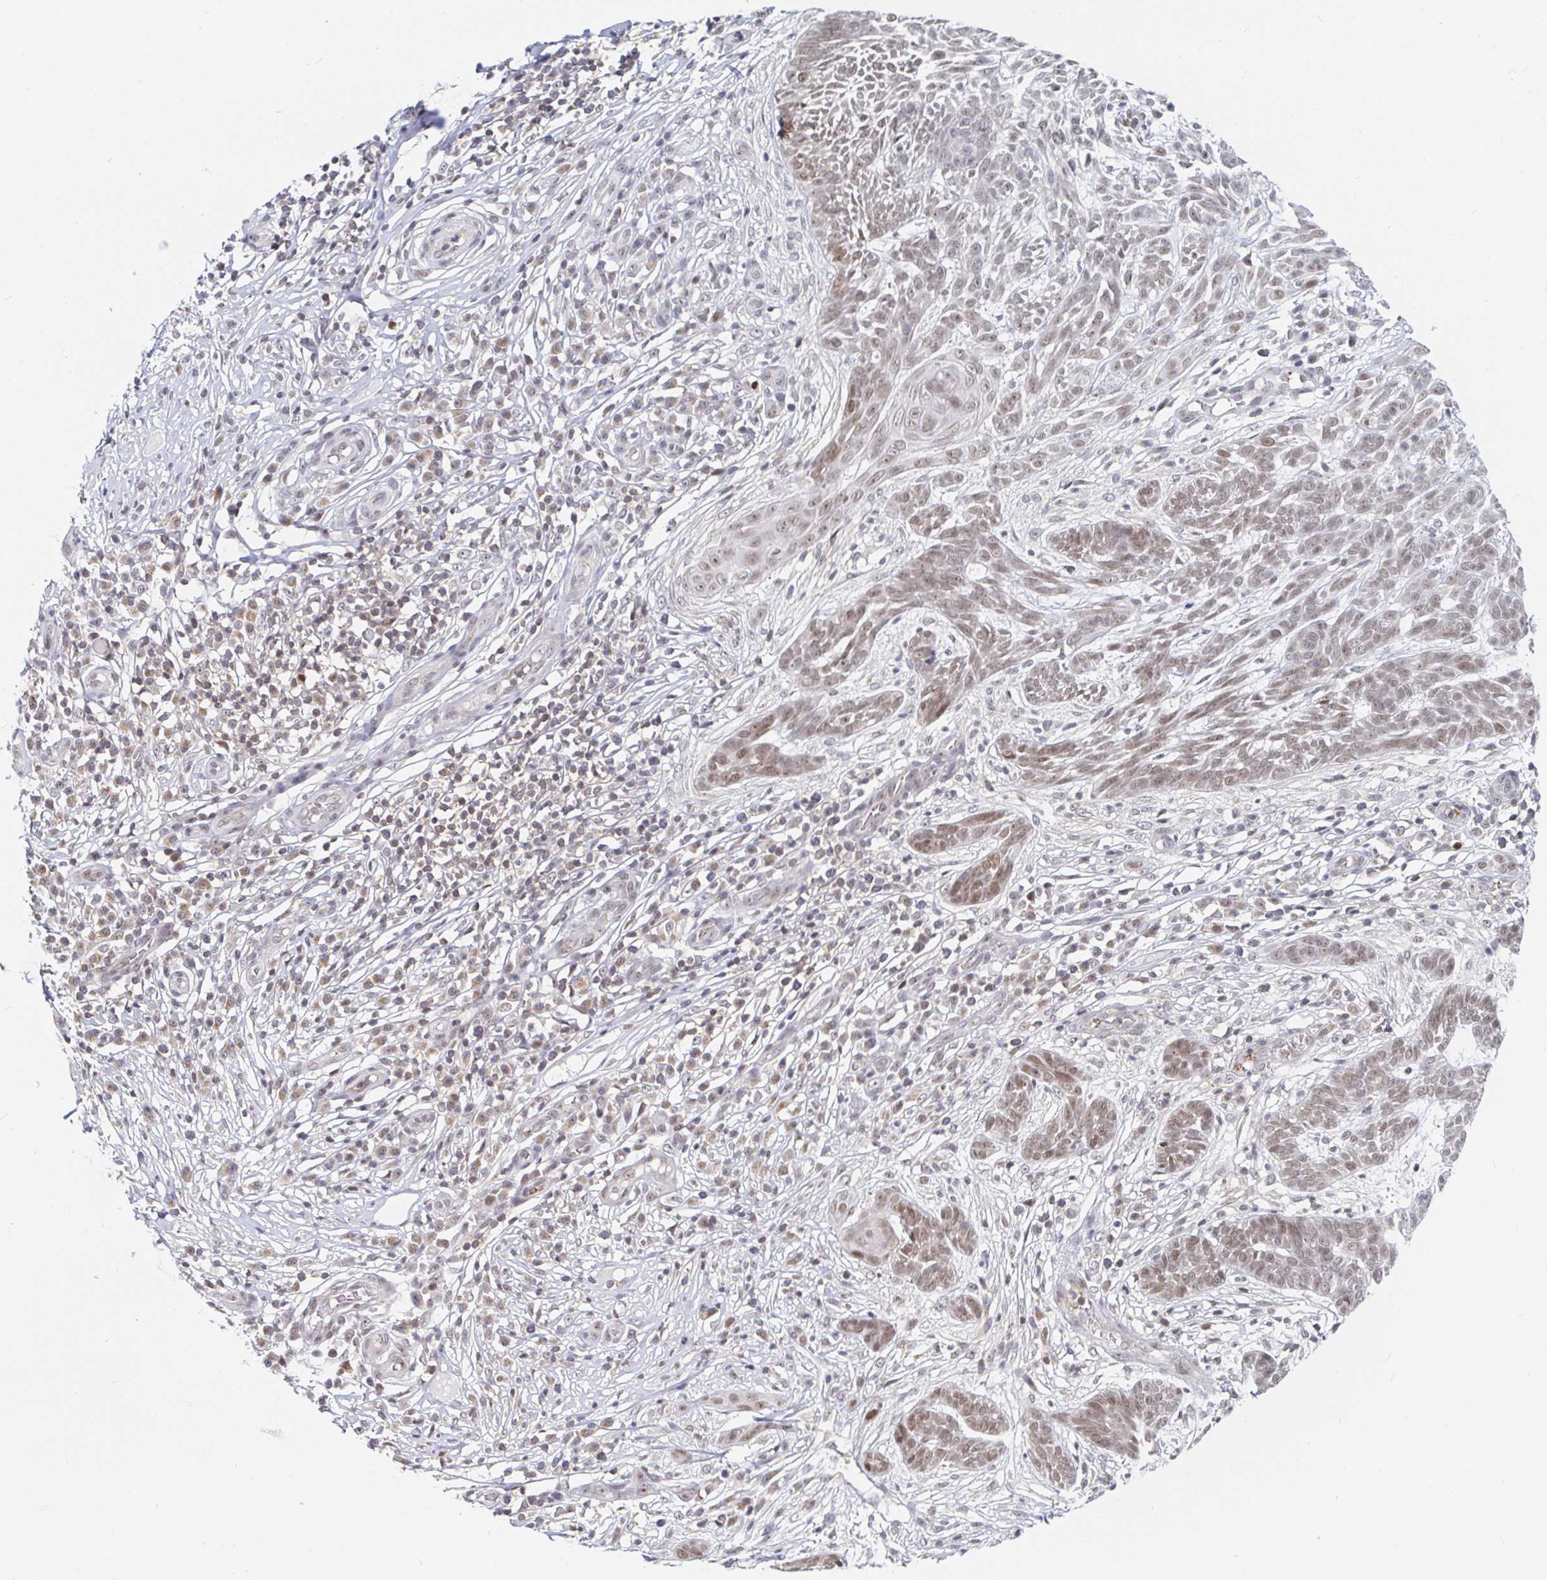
{"staining": {"intensity": "weak", "quantity": ">75%", "location": "nuclear"}, "tissue": "skin cancer", "cell_type": "Tumor cells", "image_type": "cancer", "snomed": [{"axis": "morphology", "description": "Basal cell carcinoma"}, {"axis": "topography", "description": "Skin"}, {"axis": "topography", "description": "Skin, foot"}], "caption": "Immunohistochemistry histopathology image of skin cancer stained for a protein (brown), which exhibits low levels of weak nuclear staining in approximately >75% of tumor cells.", "gene": "CHD2", "patient": {"sex": "female", "age": 86}}